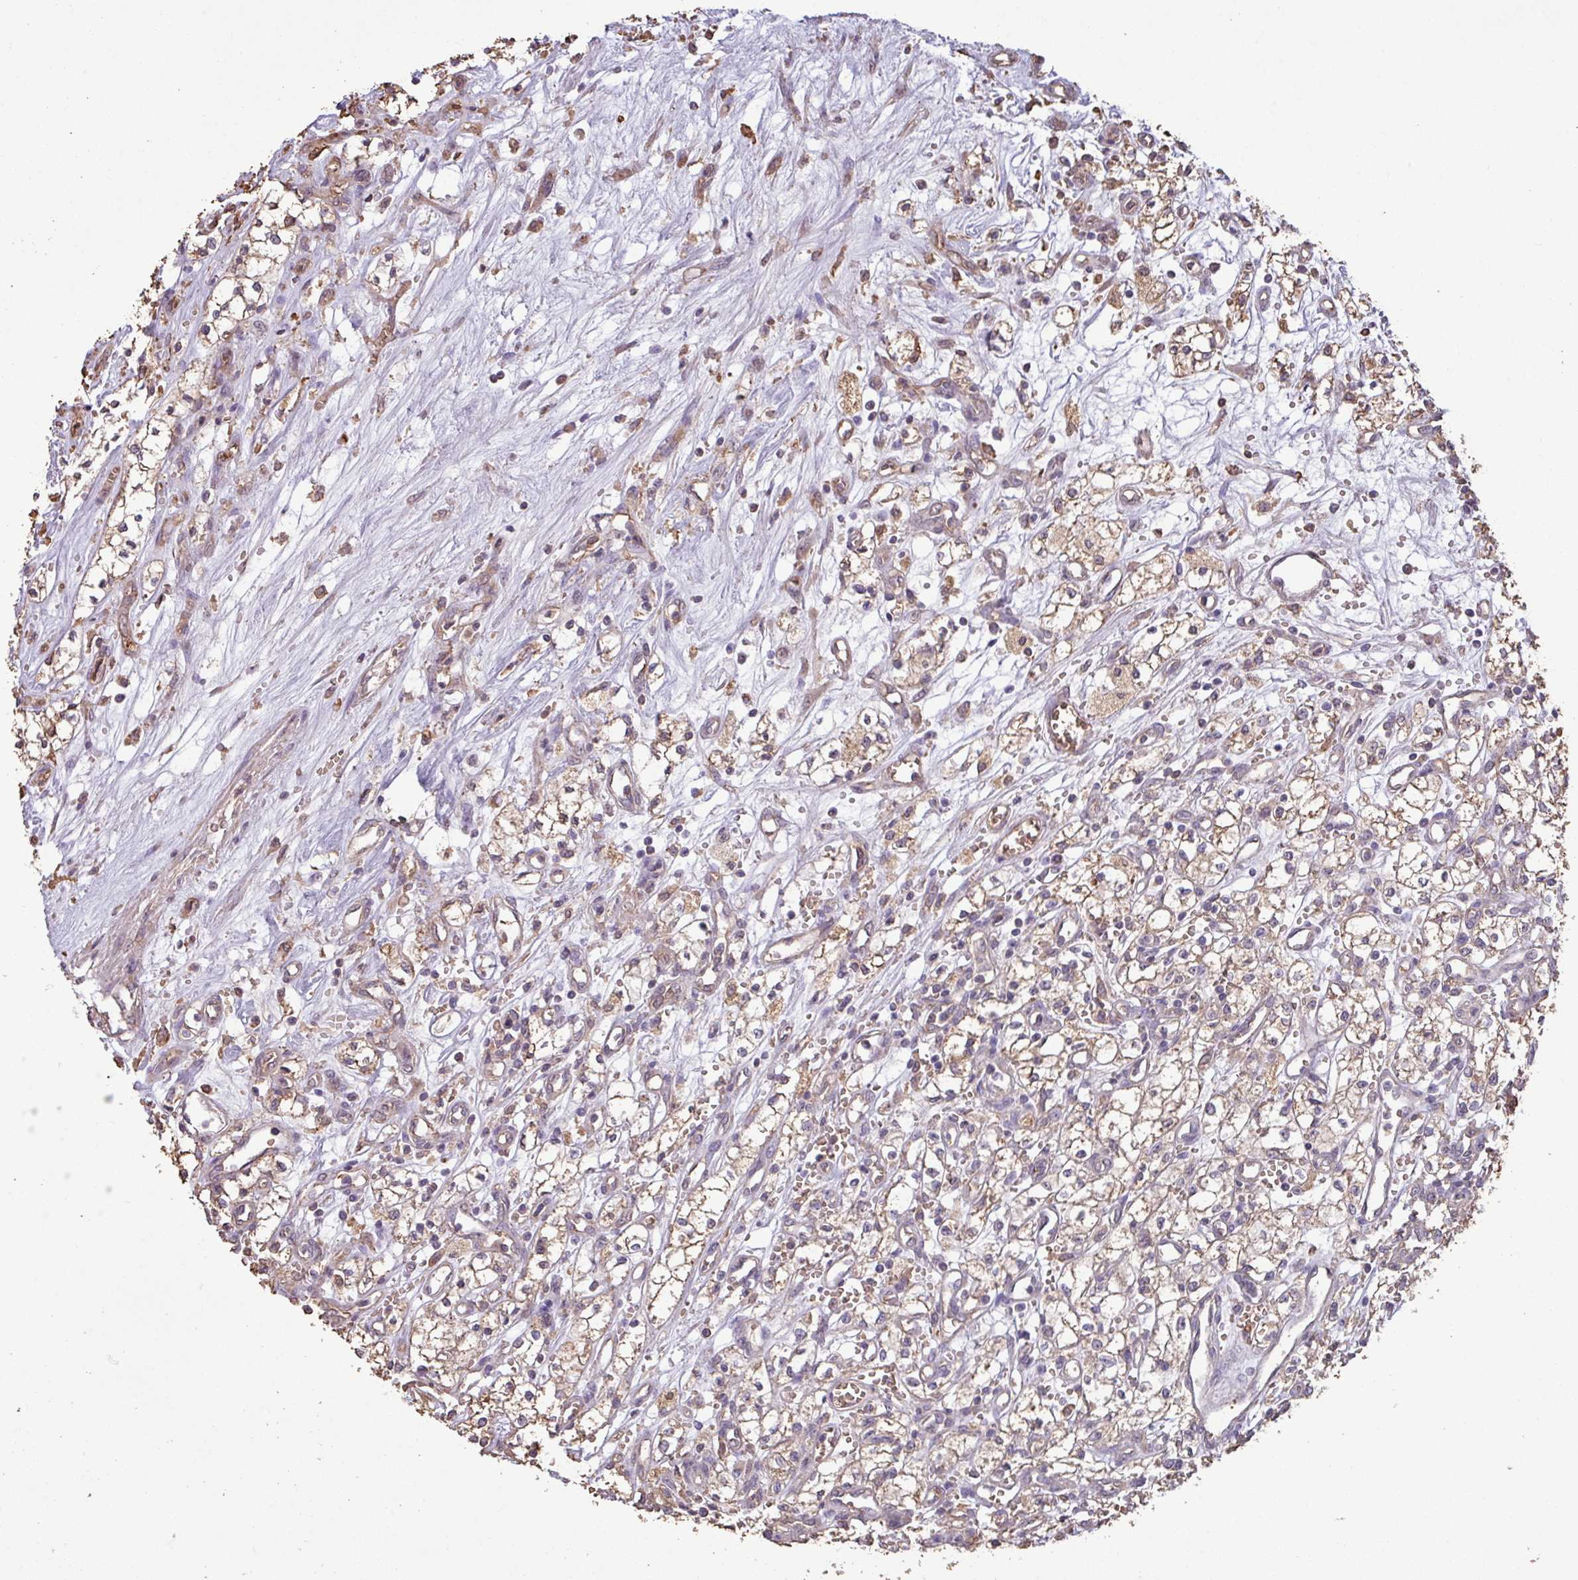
{"staining": {"intensity": "weak", "quantity": "25%-75%", "location": "cytoplasmic/membranous"}, "tissue": "renal cancer", "cell_type": "Tumor cells", "image_type": "cancer", "snomed": [{"axis": "morphology", "description": "Adenocarcinoma, NOS"}, {"axis": "topography", "description": "Kidney"}], "caption": "Renal cancer stained for a protein reveals weak cytoplasmic/membranous positivity in tumor cells. (IHC, brightfield microscopy, high magnification).", "gene": "CAMK2B", "patient": {"sex": "male", "age": 59}}